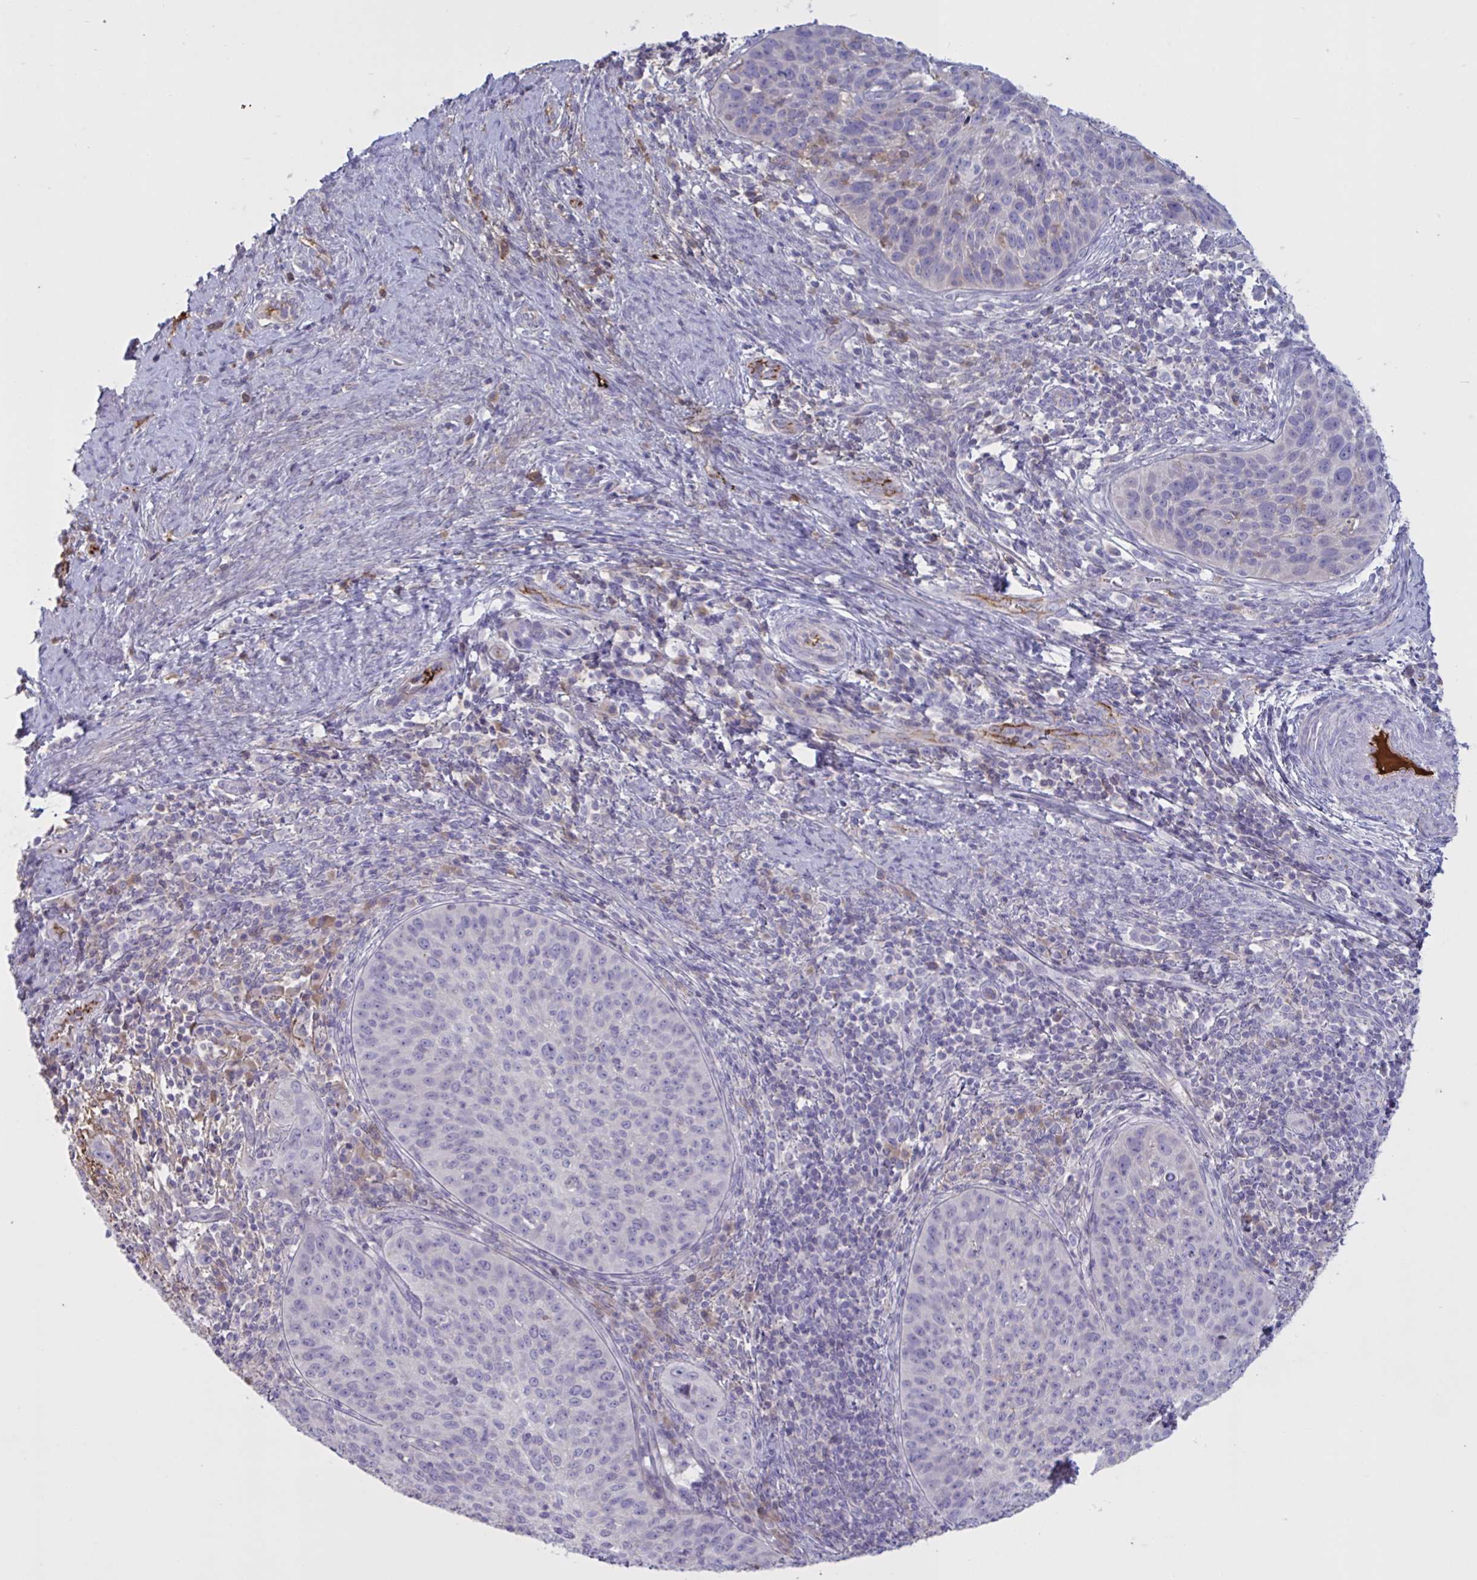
{"staining": {"intensity": "negative", "quantity": "none", "location": "none"}, "tissue": "cervical cancer", "cell_type": "Tumor cells", "image_type": "cancer", "snomed": [{"axis": "morphology", "description": "Squamous cell carcinoma, NOS"}, {"axis": "topography", "description": "Cervix"}], "caption": "Tumor cells show no significant protein staining in cervical cancer.", "gene": "IL1R1", "patient": {"sex": "female", "age": 30}}